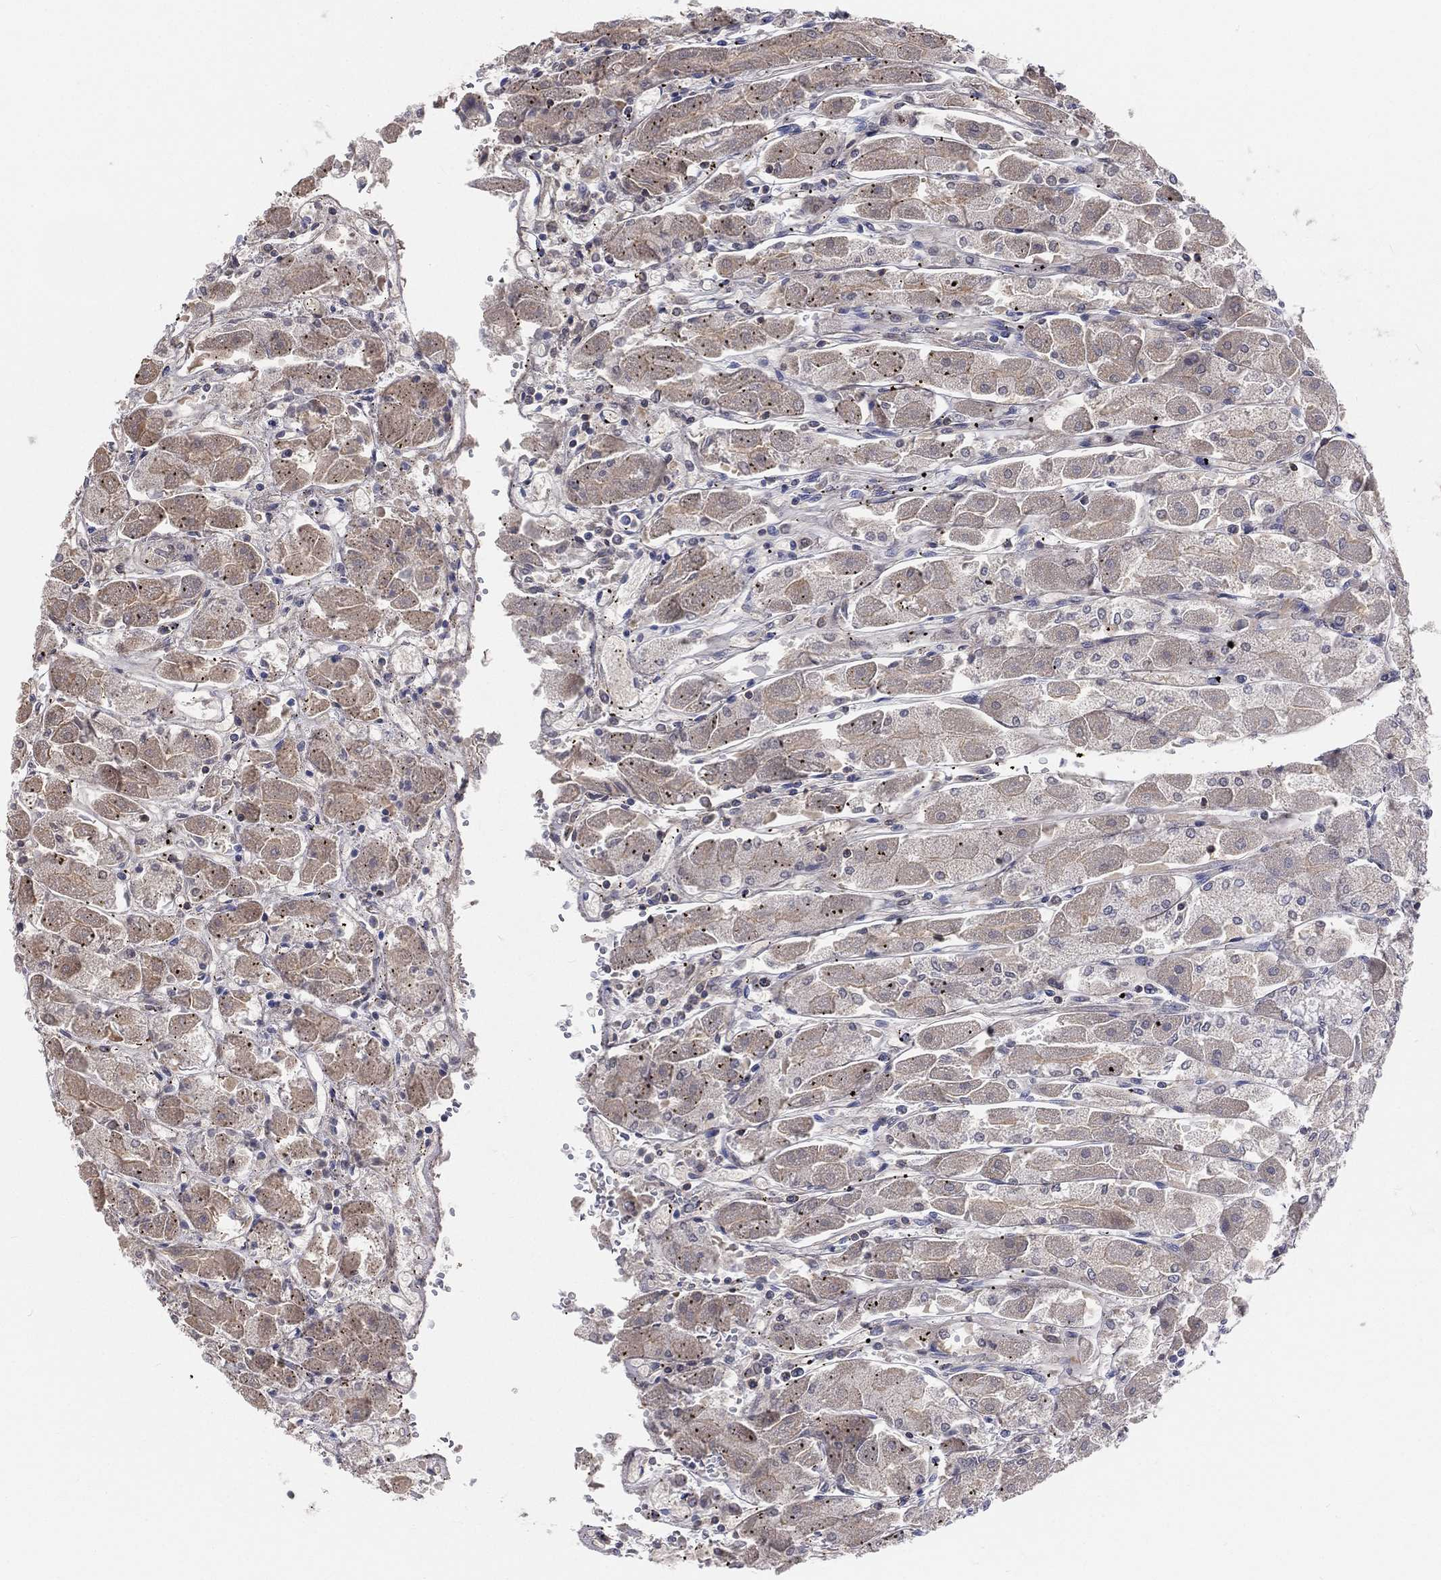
{"staining": {"intensity": "moderate", "quantity": "<25%", "location": "cytoplasmic/membranous"}, "tissue": "stomach", "cell_type": "Glandular cells", "image_type": "normal", "snomed": [{"axis": "morphology", "description": "Normal tissue, NOS"}, {"axis": "topography", "description": "Stomach"}], "caption": "The histopathology image exhibits a brown stain indicating the presence of a protein in the cytoplasmic/membranous of glandular cells in stomach.", "gene": "CD3D", "patient": {"sex": "male", "age": 70}}